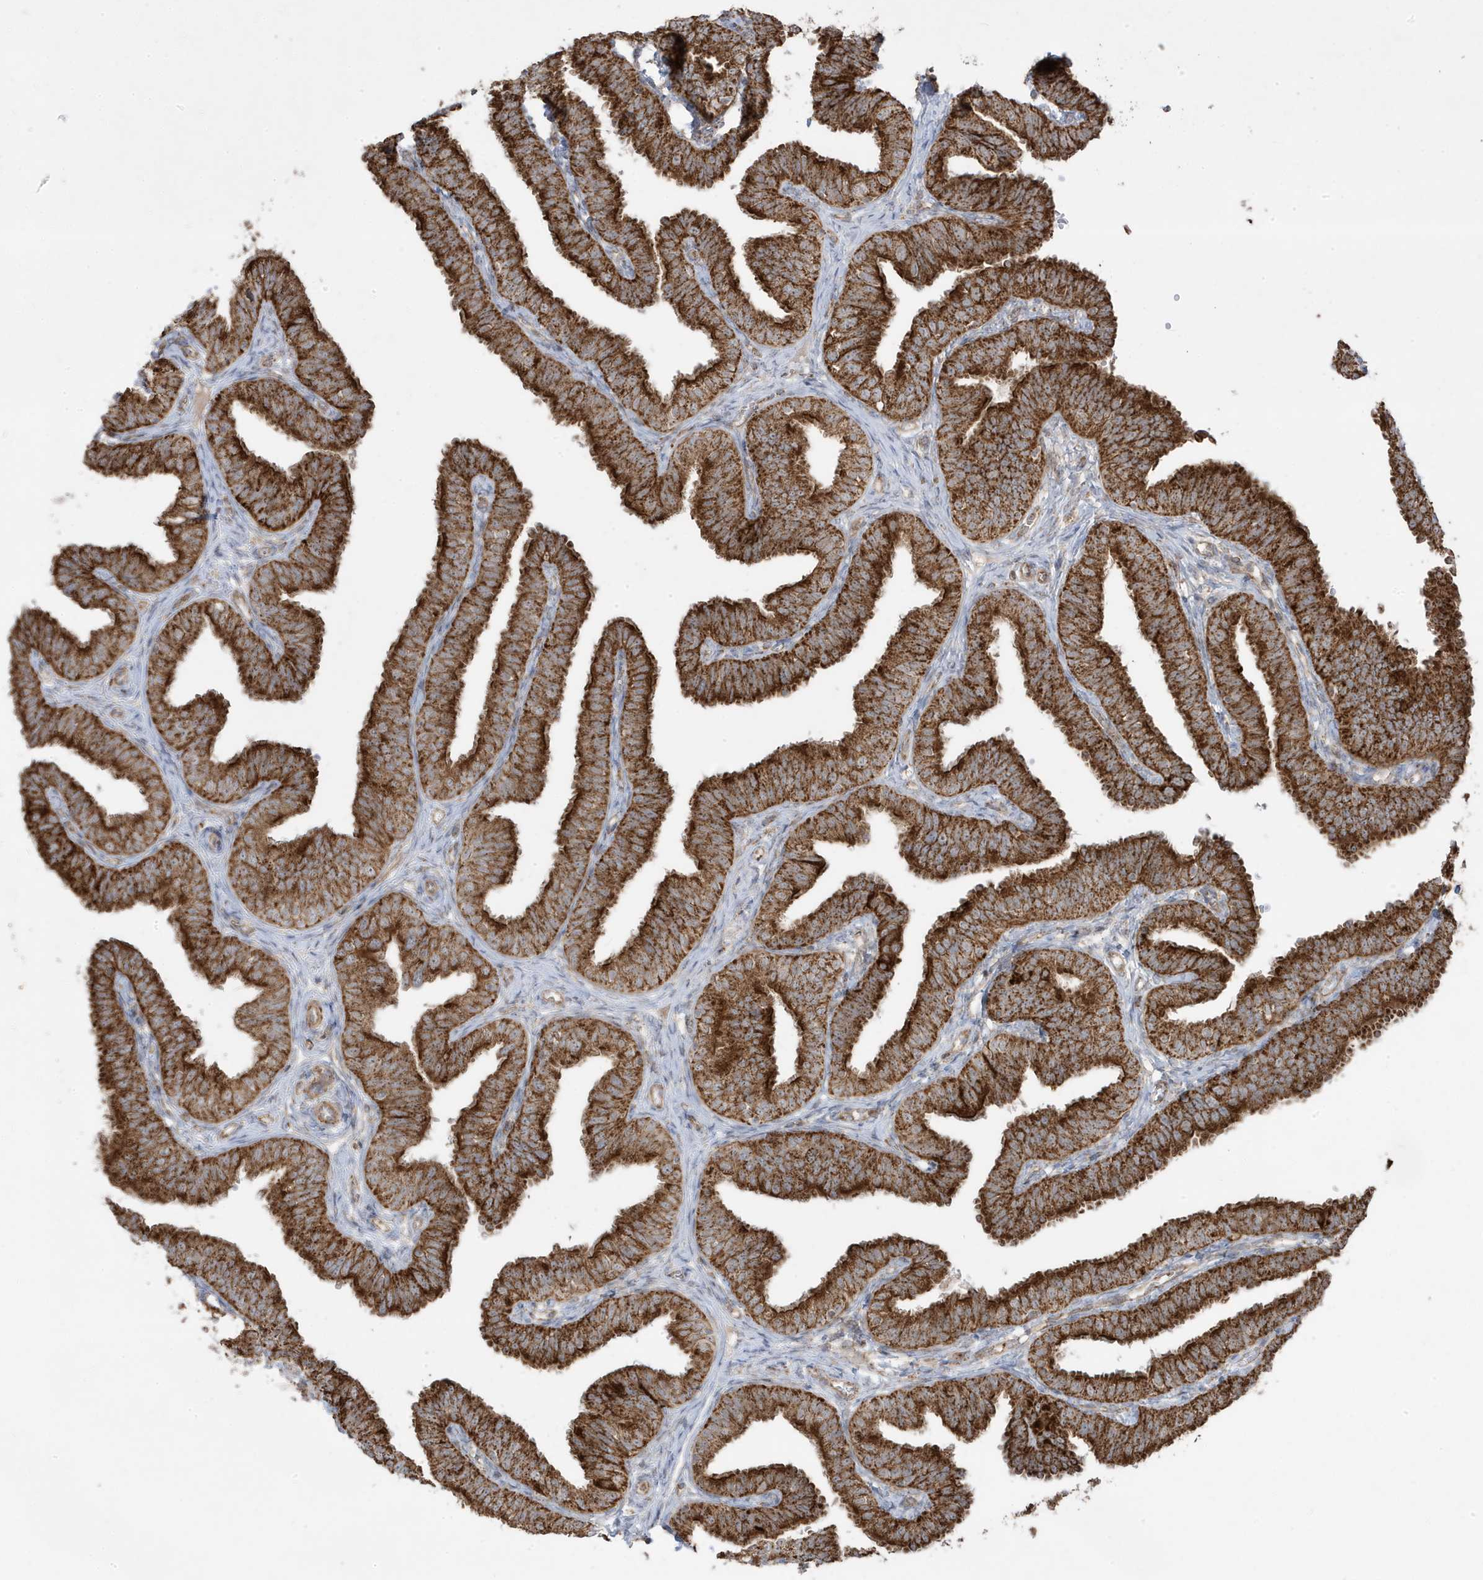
{"staining": {"intensity": "strong", "quantity": ">75%", "location": "cytoplasmic/membranous"}, "tissue": "fallopian tube", "cell_type": "Glandular cells", "image_type": "normal", "snomed": [{"axis": "morphology", "description": "Normal tissue, NOS"}, {"axis": "topography", "description": "Fallopian tube"}], "caption": "Glandular cells exhibit high levels of strong cytoplasmic/membranous staining in about >75% of cells in normal fallopian tube.", "gene": "CLUAP1", "patient": {"sex": "female", "age": 35}}